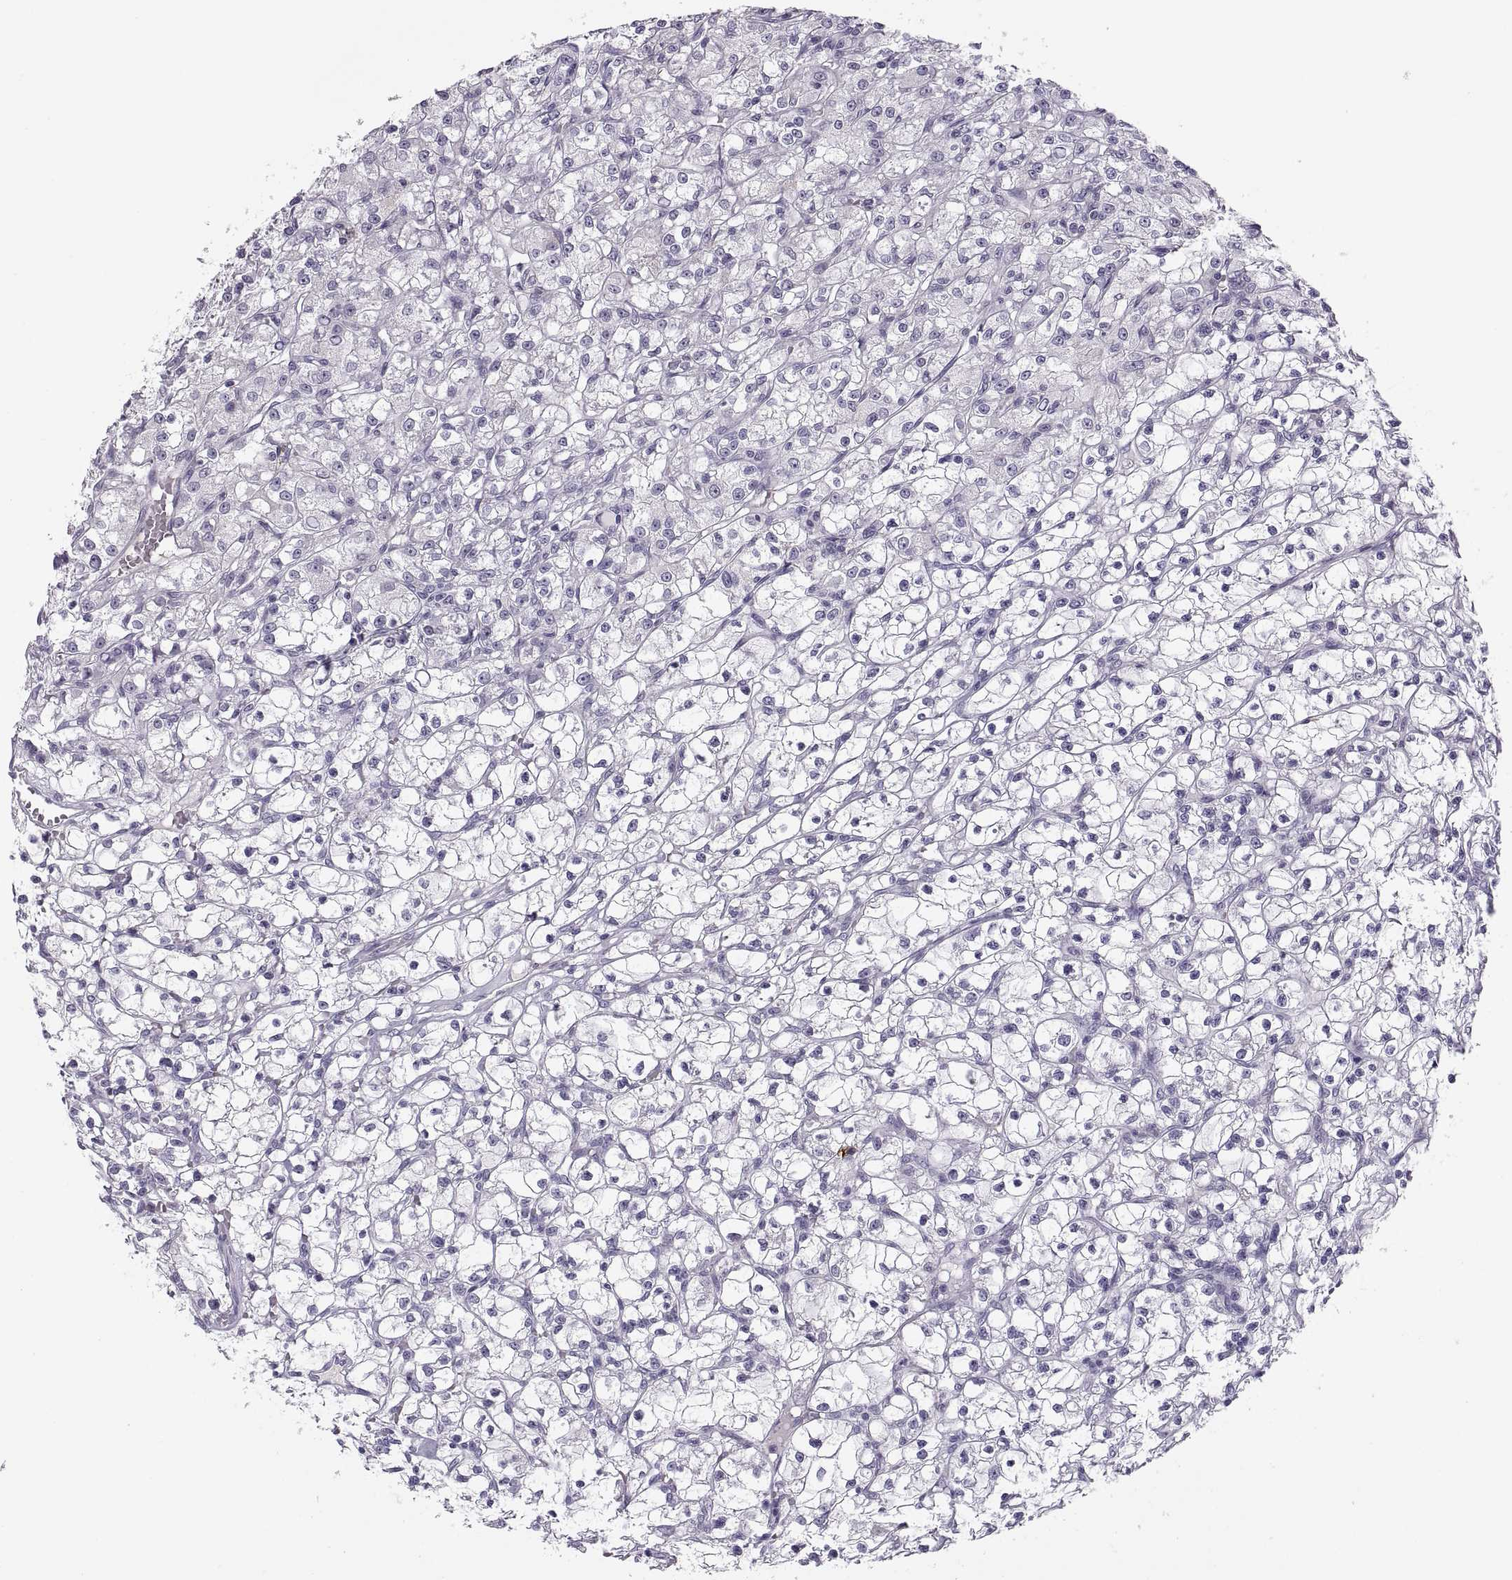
{"staining": {"intensity": "negative", "quantity": "none", "location": "none"}, "tissue": "renal cancer", "cell_type": "Tumor cells", "image_type": "cancer", "snomed": [{"axis": "morphology", "description": "Adenocarcinoma, NOS"}, {"axis": "topography", "description": "Kidney"}], "caption": "An IHC image of adenocarcinoma (renal) is shown. There is no staining in tumor cells of adenocarcinoma (renal).", "gene": "CHCT1", "patient": {"sex": "female", "age": 59}}